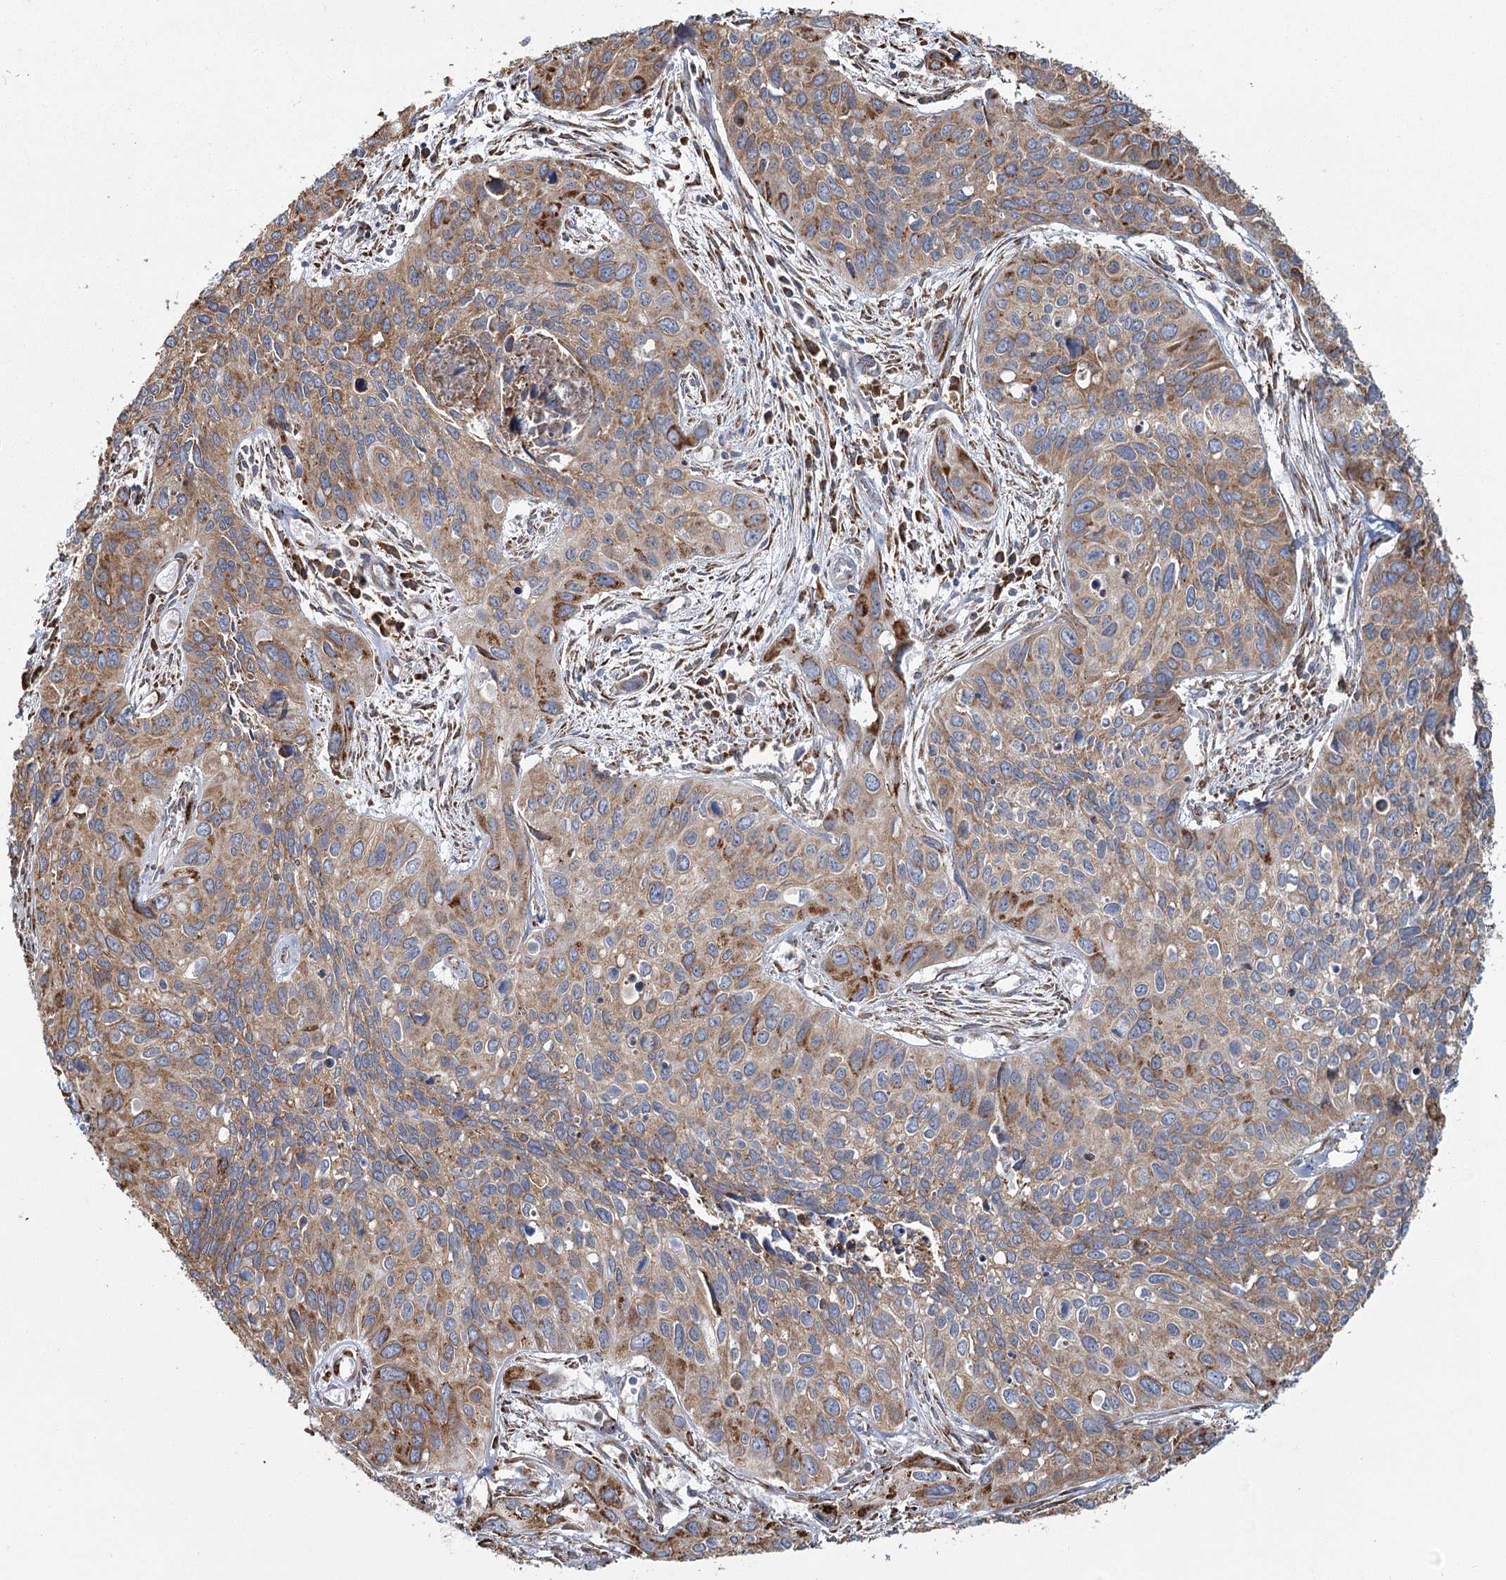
{"staining": {"intensity": "moderate", "quantity": ">75%", "location": "cytoplasmic/membranous"}, "tissue": "cervical cancer", "cell_type": "Tumor cells", "image_type": "cancer", "snomed": [{"axis": "morphology", "description": "Squamous cell carcinoma, NOS"}, {"axis": "topography", "description": "Cervix"}], "caption": "A histopathology image of human cervical squamous cell carcinoma stained for a protein exhibits moderate cytoplasmic/membranous brown staining in tumor cells.", "gene": "ZCCHC9", "patient": {"sex": "female", "age": 55}}